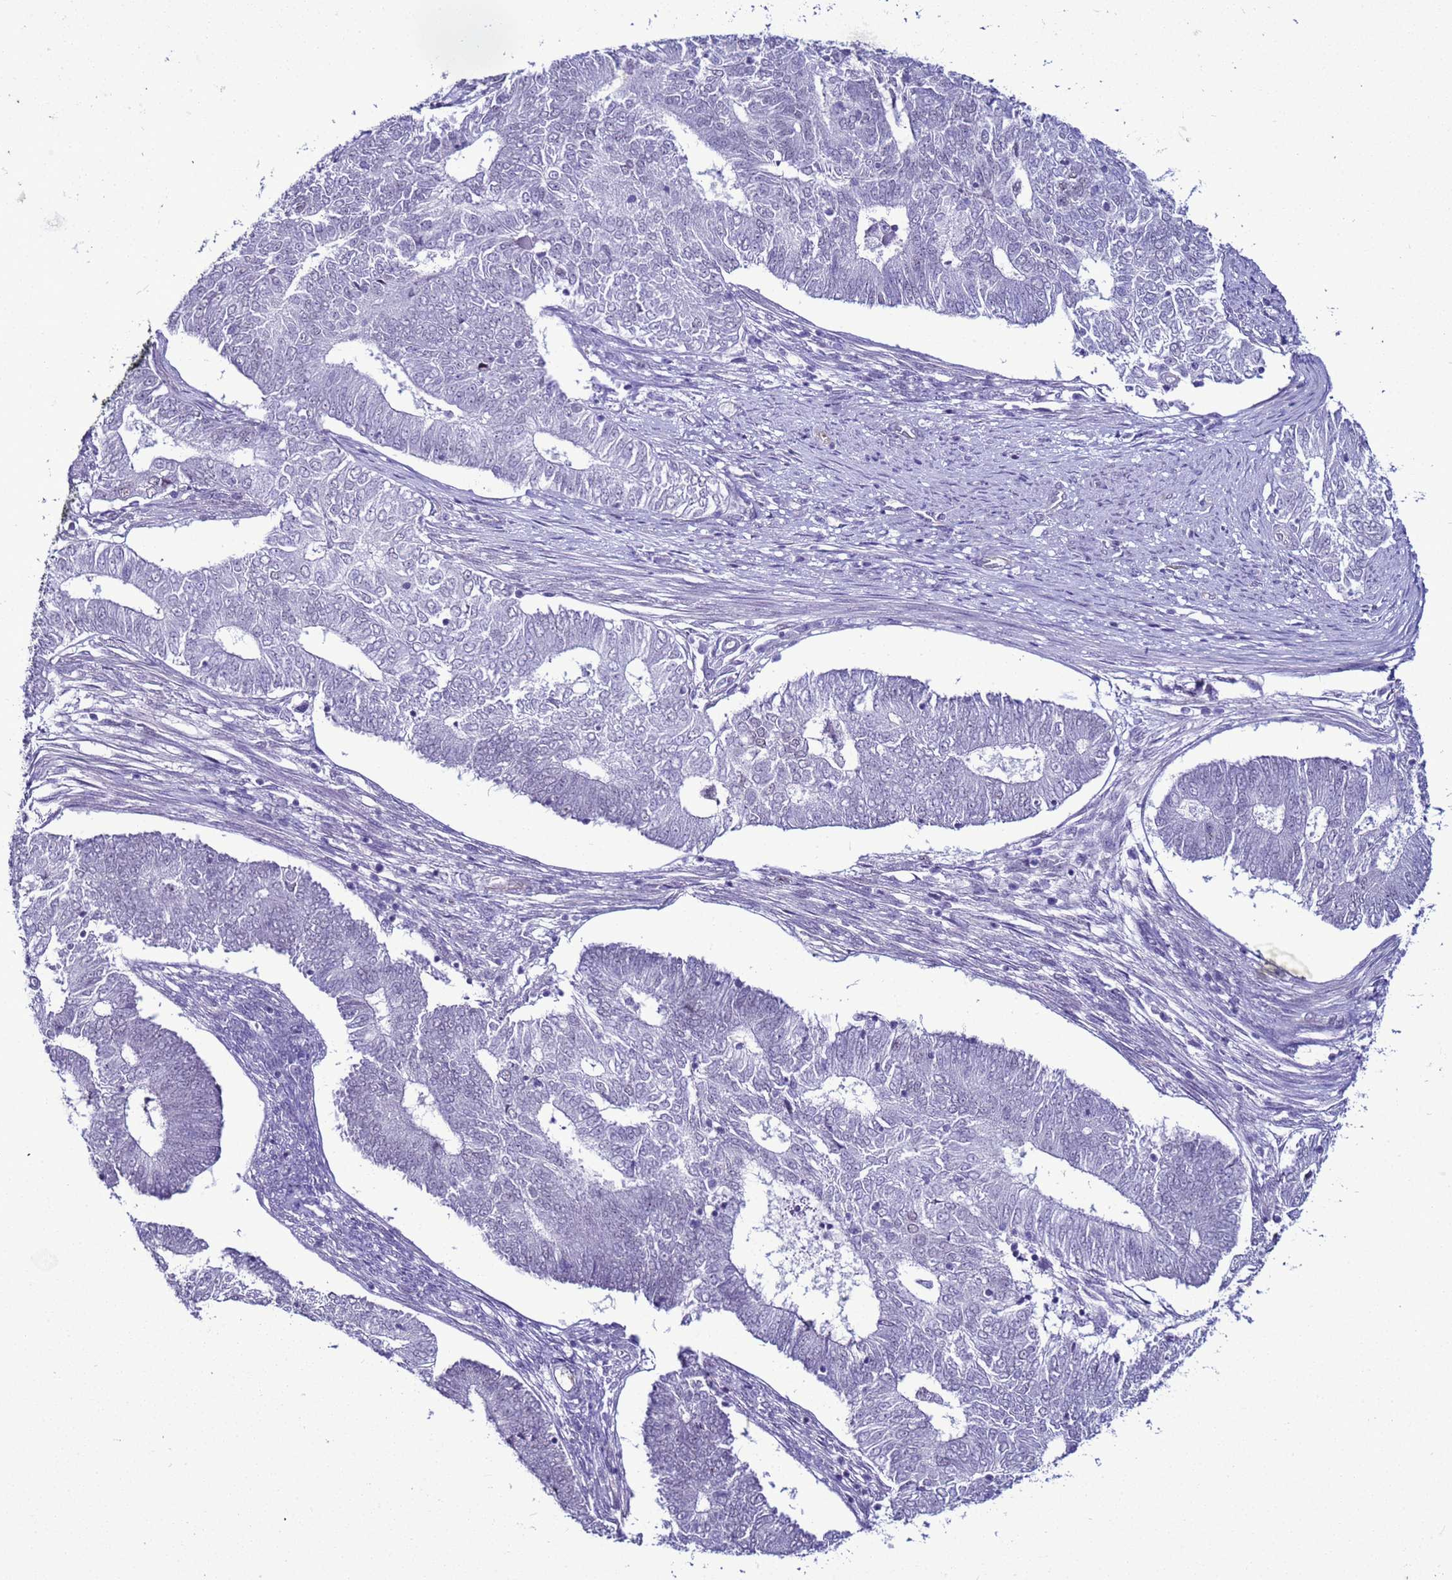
{"staining": {"intensity": "negative", "quantity": "none", "location": "none"}, "tissue": "endometrial cancer", "cell_type": "Tumor cells", "image_type": "cancer", "snomed": [{"axis": "morphology", "description": "Adenocarcinoma, NOS"}, {"axis": "topography", "description": "Endometrium"}], "caption": "Protein analysis of endometrial adenocarcinoma shows no significant expression in tumor cells. (DAB immunohistochemistry (IHC), high magnification).", "gene": "LRRC10B", "patient": {"sex": "female", "age": 62}}